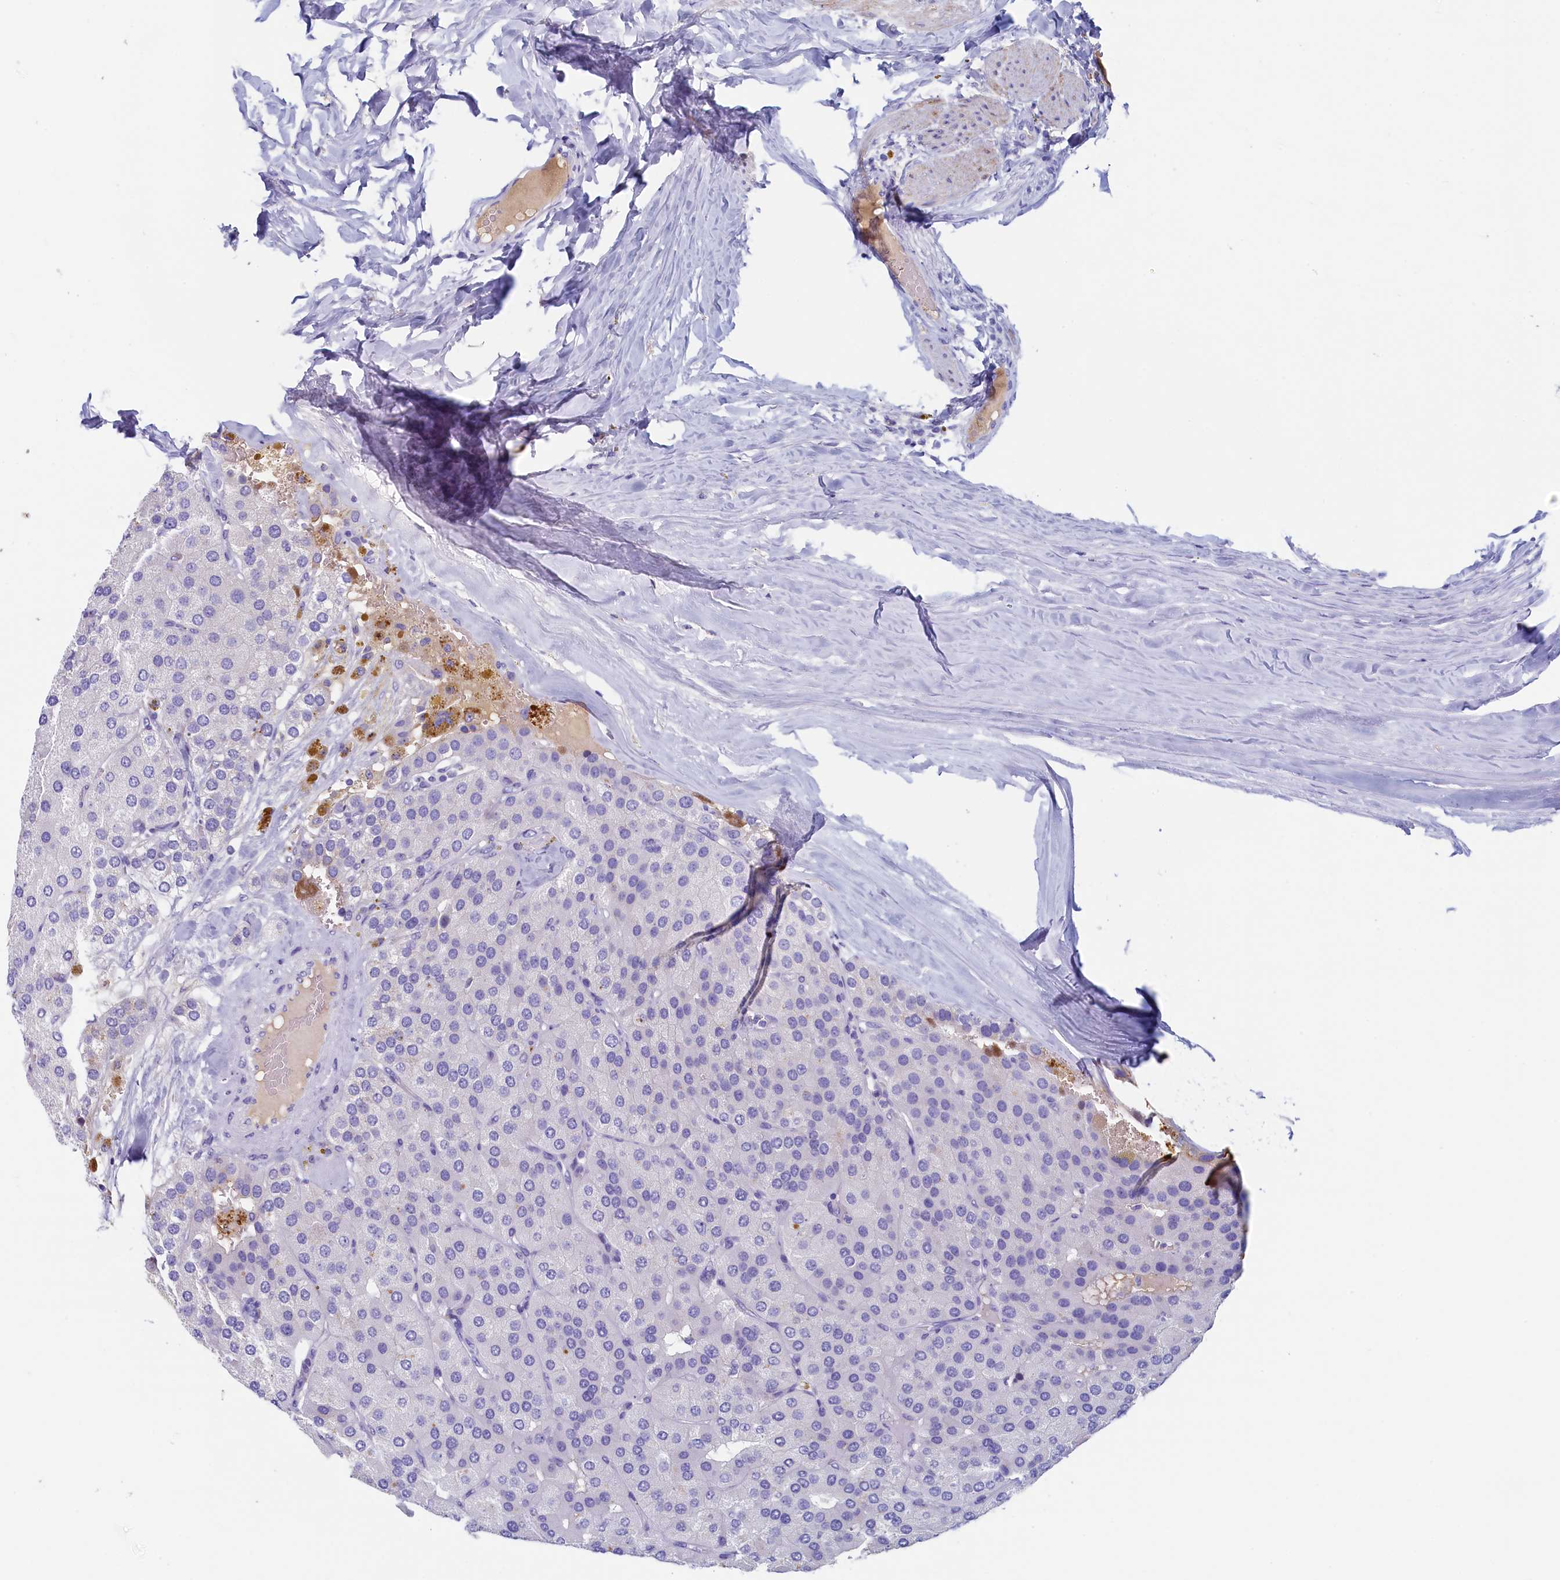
{"staining": {"intensity": "negative", "quantity": "none", "location": "none"}, "tissue": "parathyroid gland", "cell_type": "Glandular cells", "image_type": "normal", "snomed": [{"axis": "morphology", "description": "Normal tissue, NOS"}, {"axis": "morphology", "description": "Adenoma, NOS"}, {"axis": "topography", "description": "Parathyroid gland"}], "caption": "Human parathyroid gland stained for a protein using IHC reveals no staining in glandular cells.", "gene": "GUCA1C", "patient": {"sex": "female", "age": 86}}